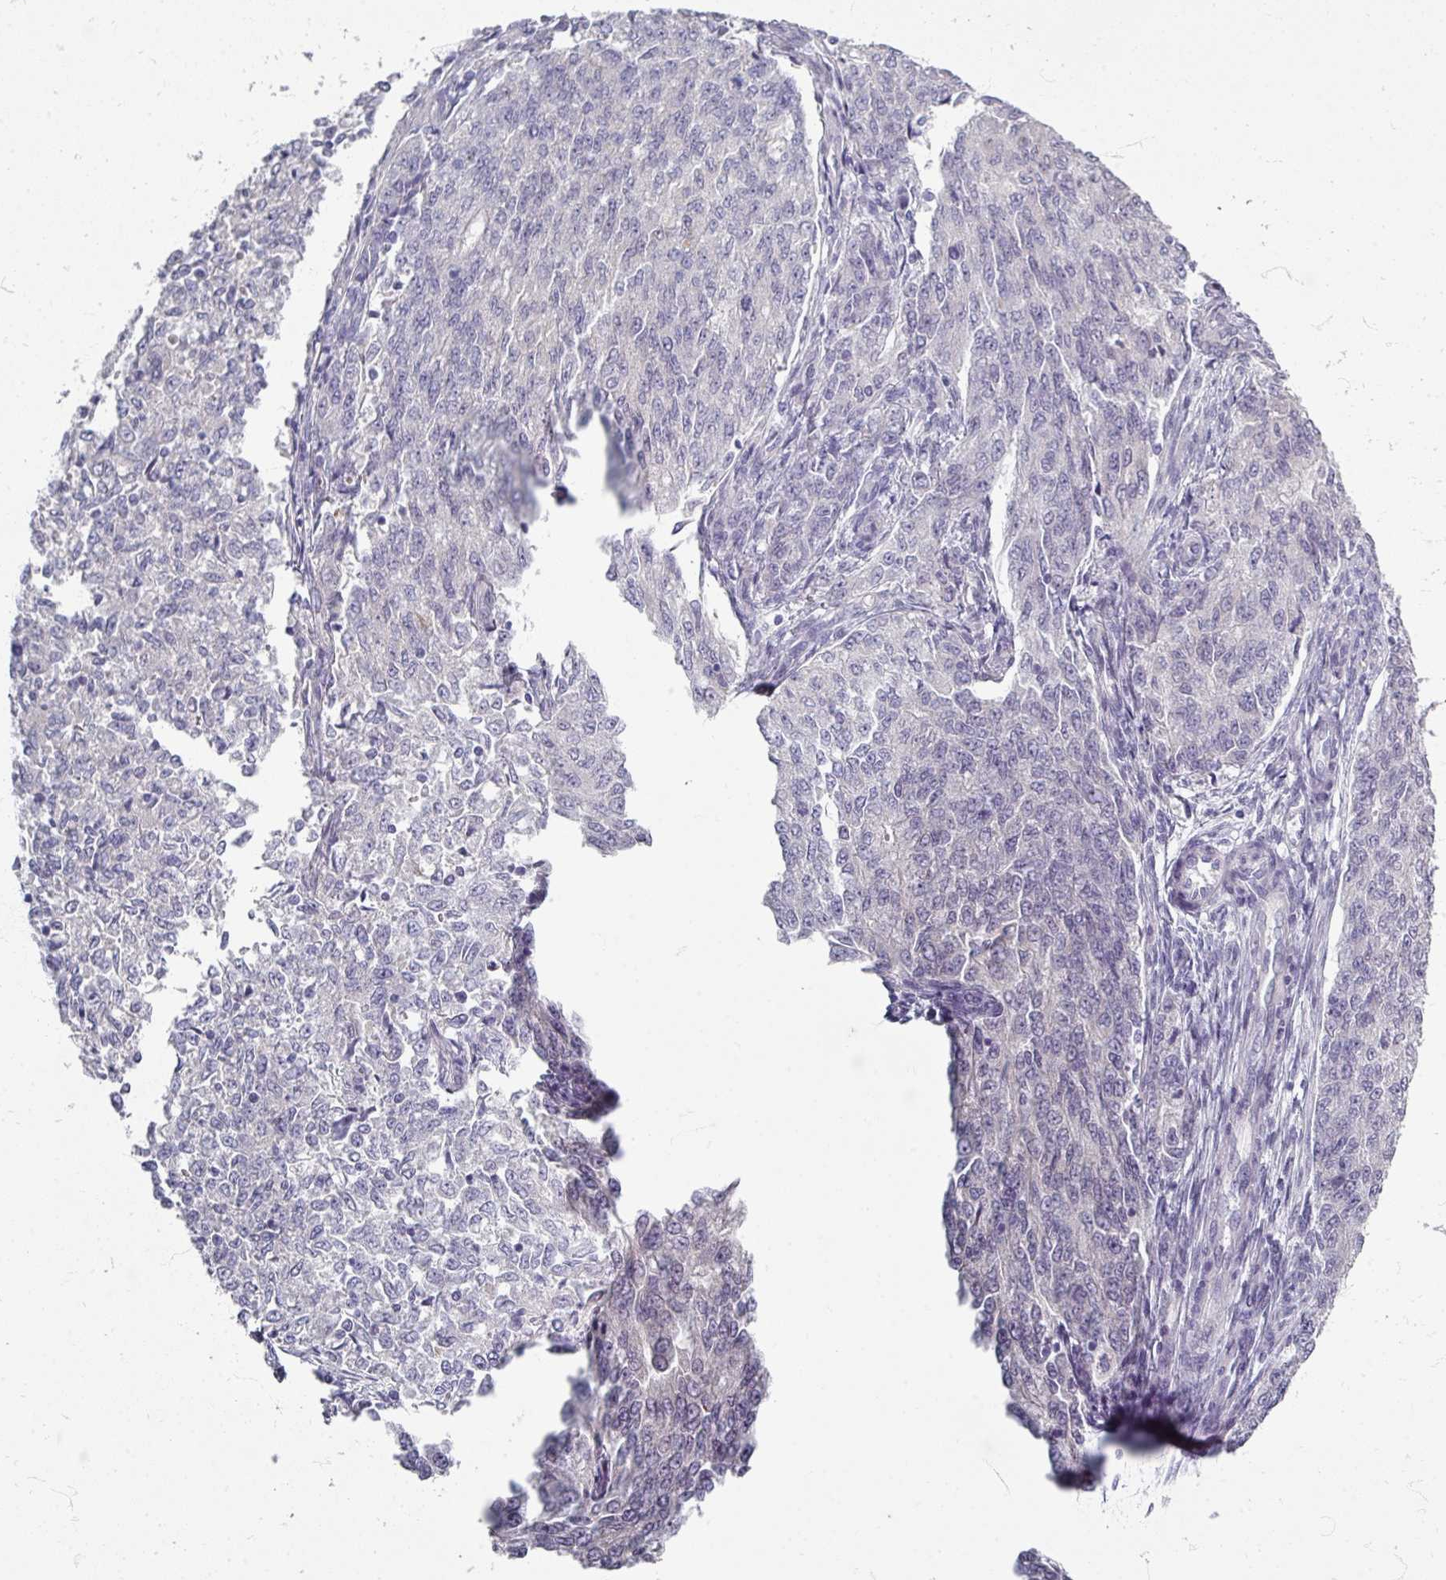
{"staining": {"intensity": "negative", "quantity": "none", "location": "none"}, "tissue": "endometrial cancer", "cell_type": "Tumor cells", "image_type": "cancer", "snomed": [{"axis": "morphology", "description": "Adenocarcinoma, NOS"}, {"axis": "topography", "description": "Endometrium"}], "caption": "Immunohistochemical staining of human endometrial cancer (adenocarcinoma) demonstrates no significant expression in tumor cells.", "gene": "ZNF878", "patient": {"sex": "female", "age": 50}}